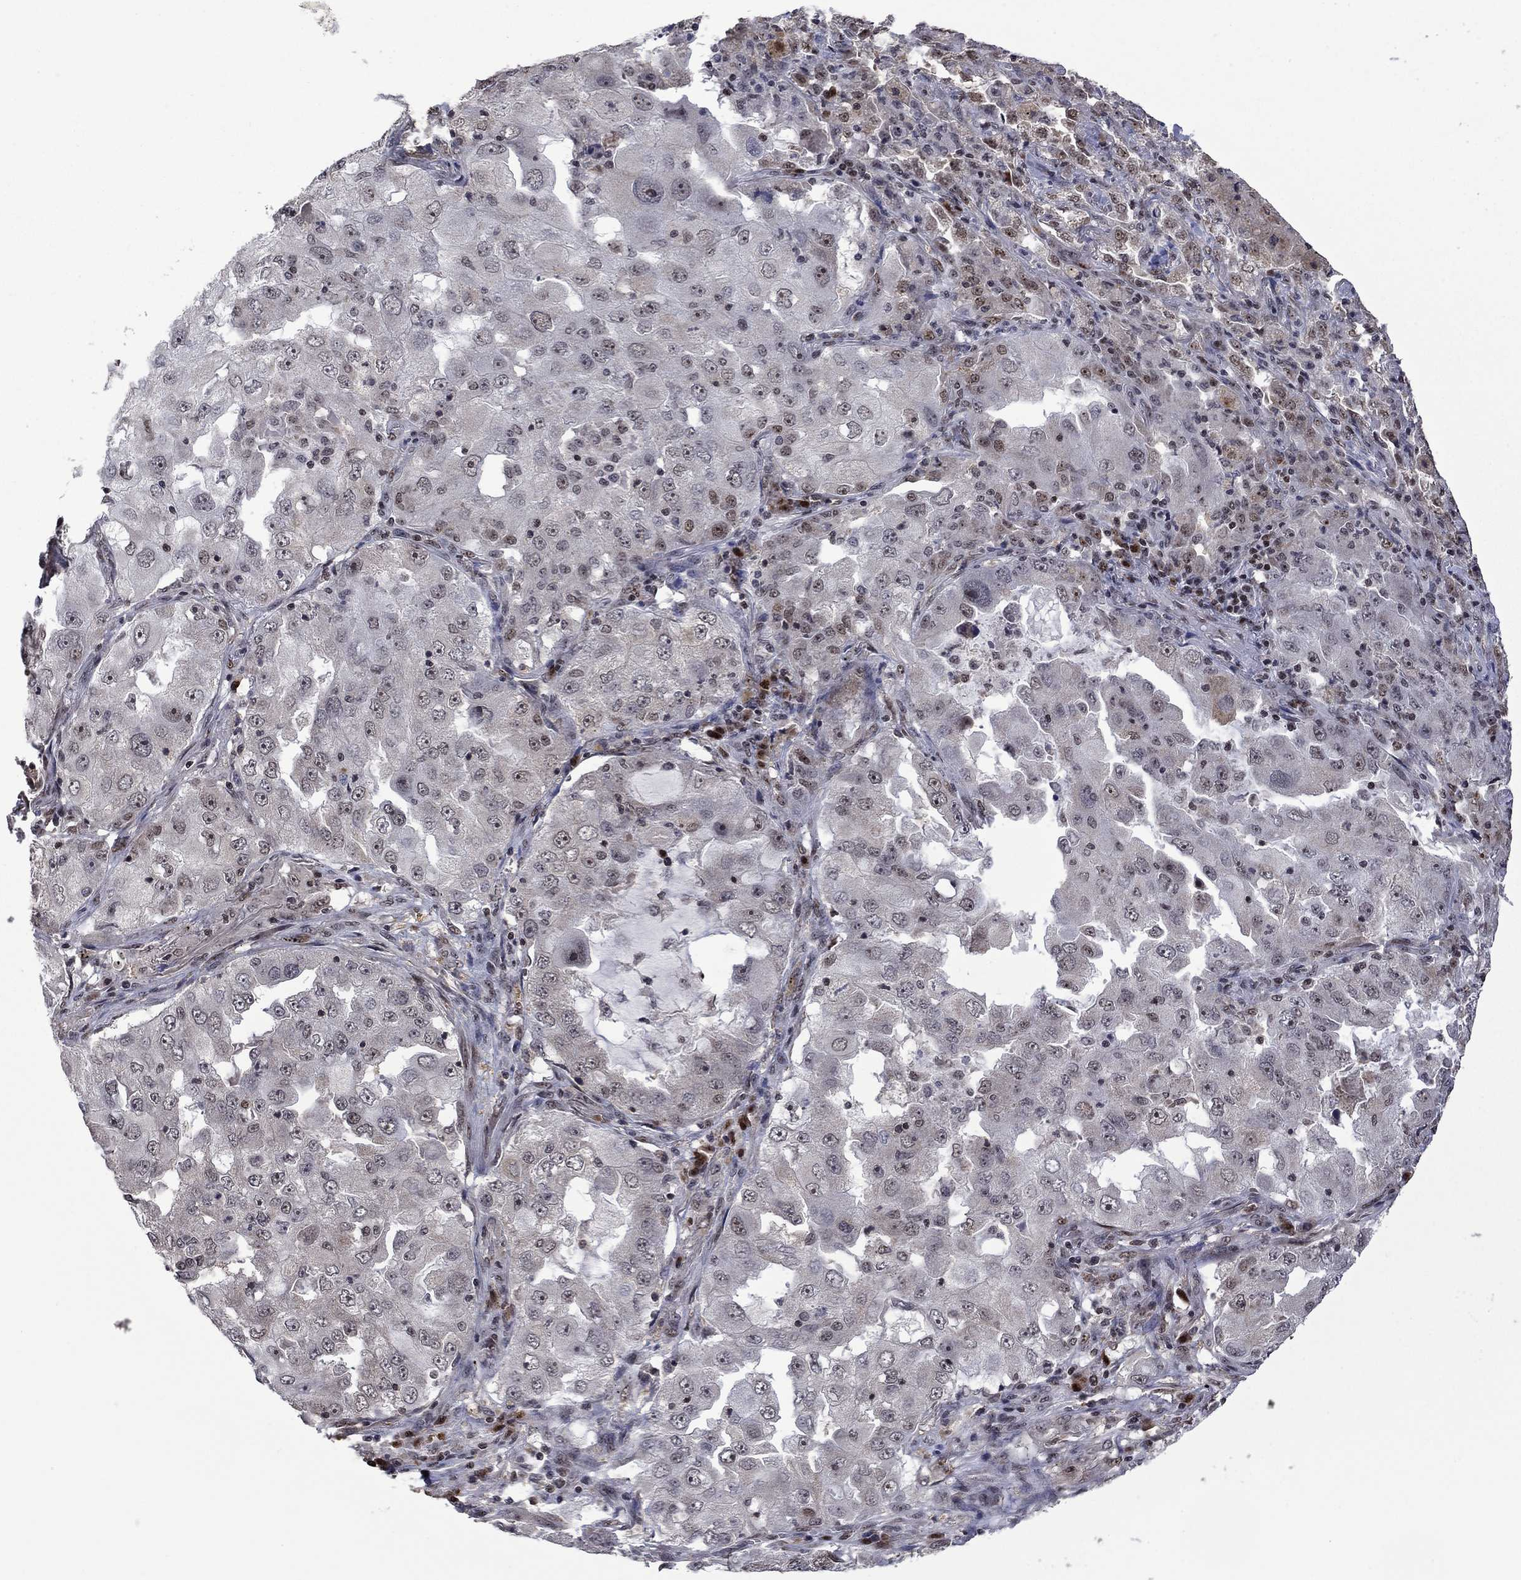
{"staining": {"intensity": "negative", "quantity": "none", "location": "none"}, "tissue": "lung cancer", "cell_type": "Tumor cells", "image_type": "cancer", "snomed": [{"axis": "morphology", "description": "Adenocarcinoma, NOS"}, {"axis": "topography", "description": "Lung"}], "caption": "The image shows no significant positivity in tumor cells of lung adenocarcinoma.", "gene": "FBL", "patient": {"sex": "female", "age": 61}}